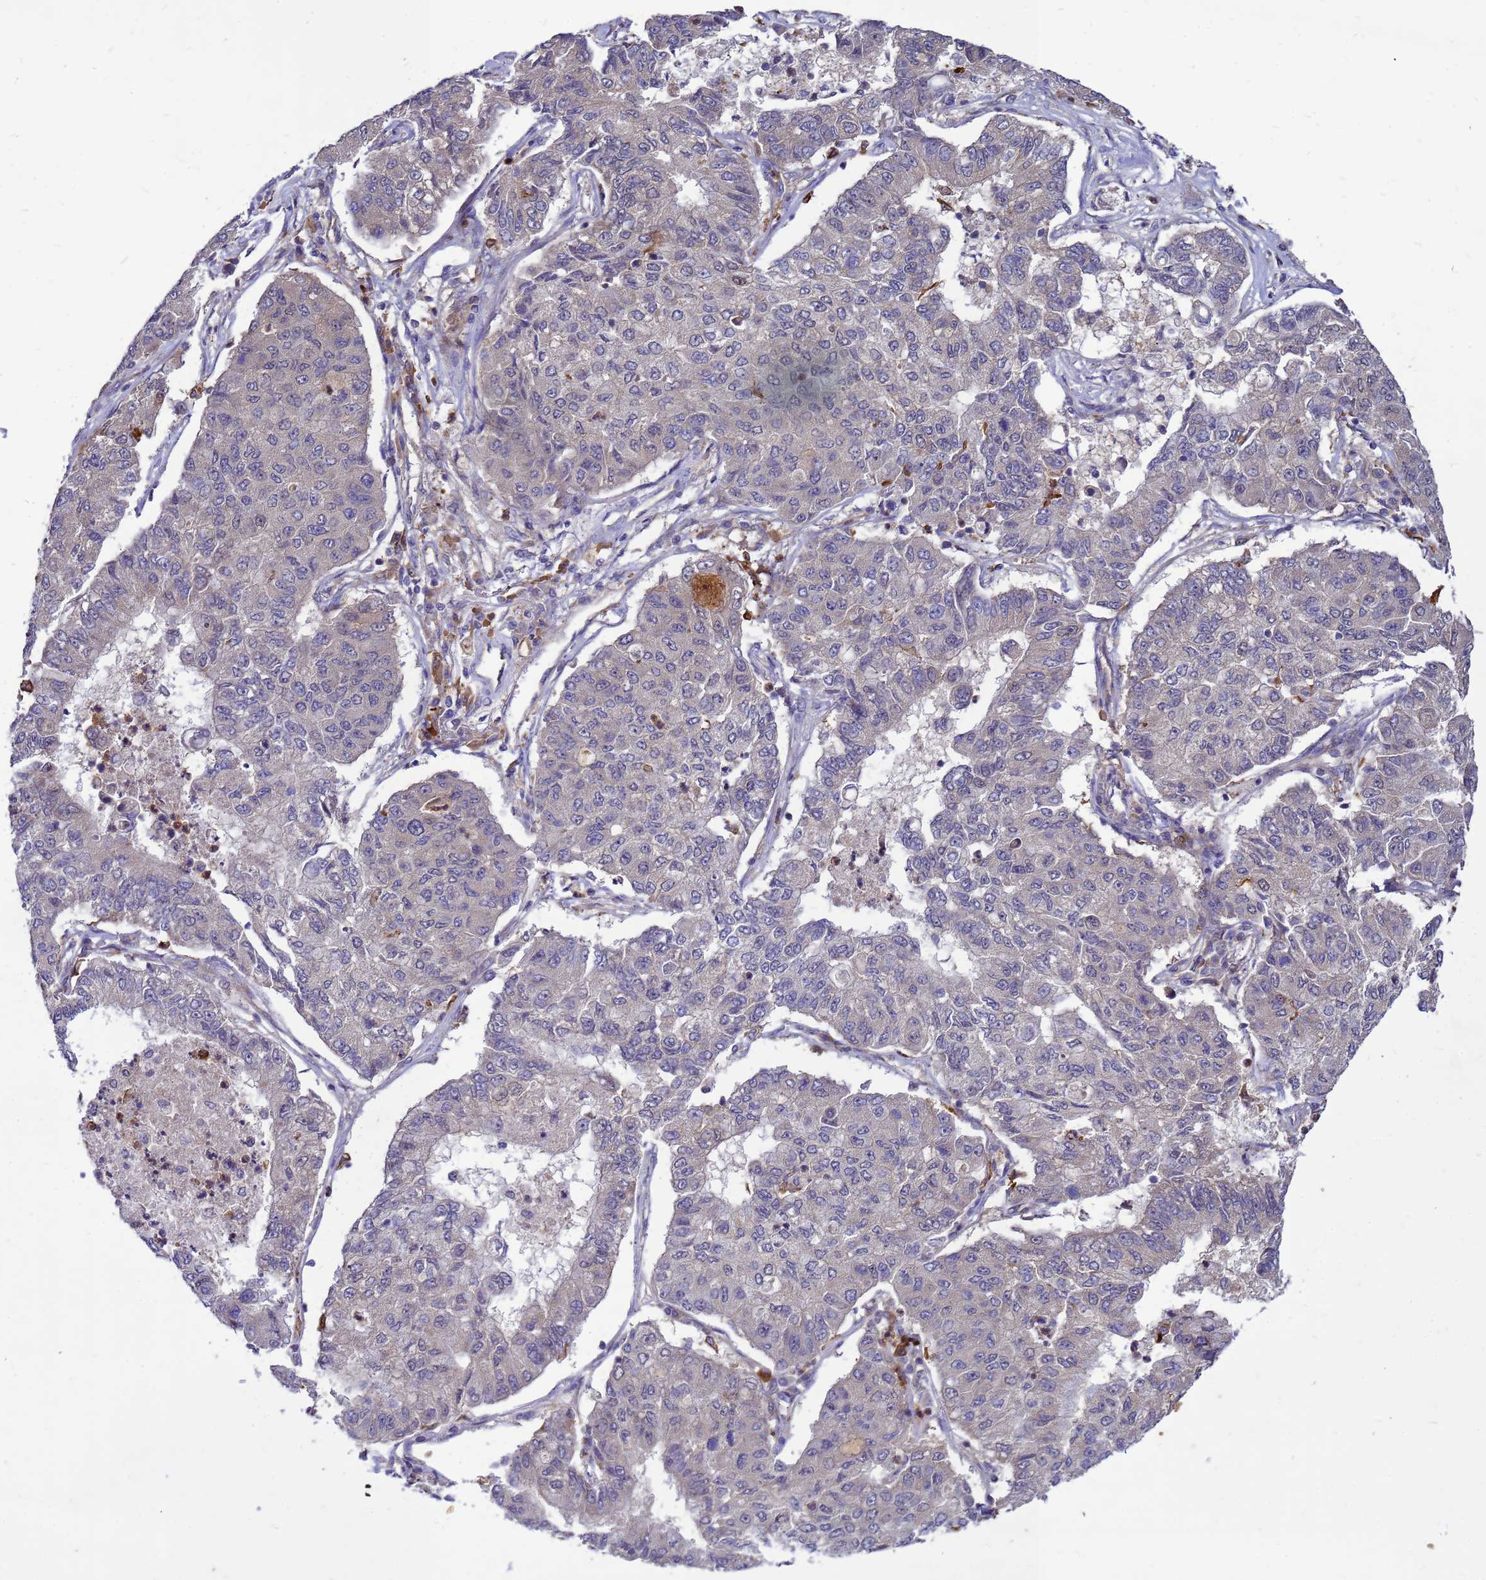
{"staining": {"intensity": "negative", "quantity": "none", "location": "none"}, "tissue": "lung cancer", "cell_type": "Tumor cells", "image_type": "cancer", "snomed": [{"axis": "morphology", "description": "Squamous cell carcinoma, NOS"}, {"axis": "topography", "description": "Lung"}], "caption": "Immunohistochemical staining of squamous cell carcinoma (lung) exhibits no significant staining in tumor cells. (IHC, brightfield microscopy, high magnification).", "gene": "RNF215", "patient": {"sex": "male", "age": 74}}